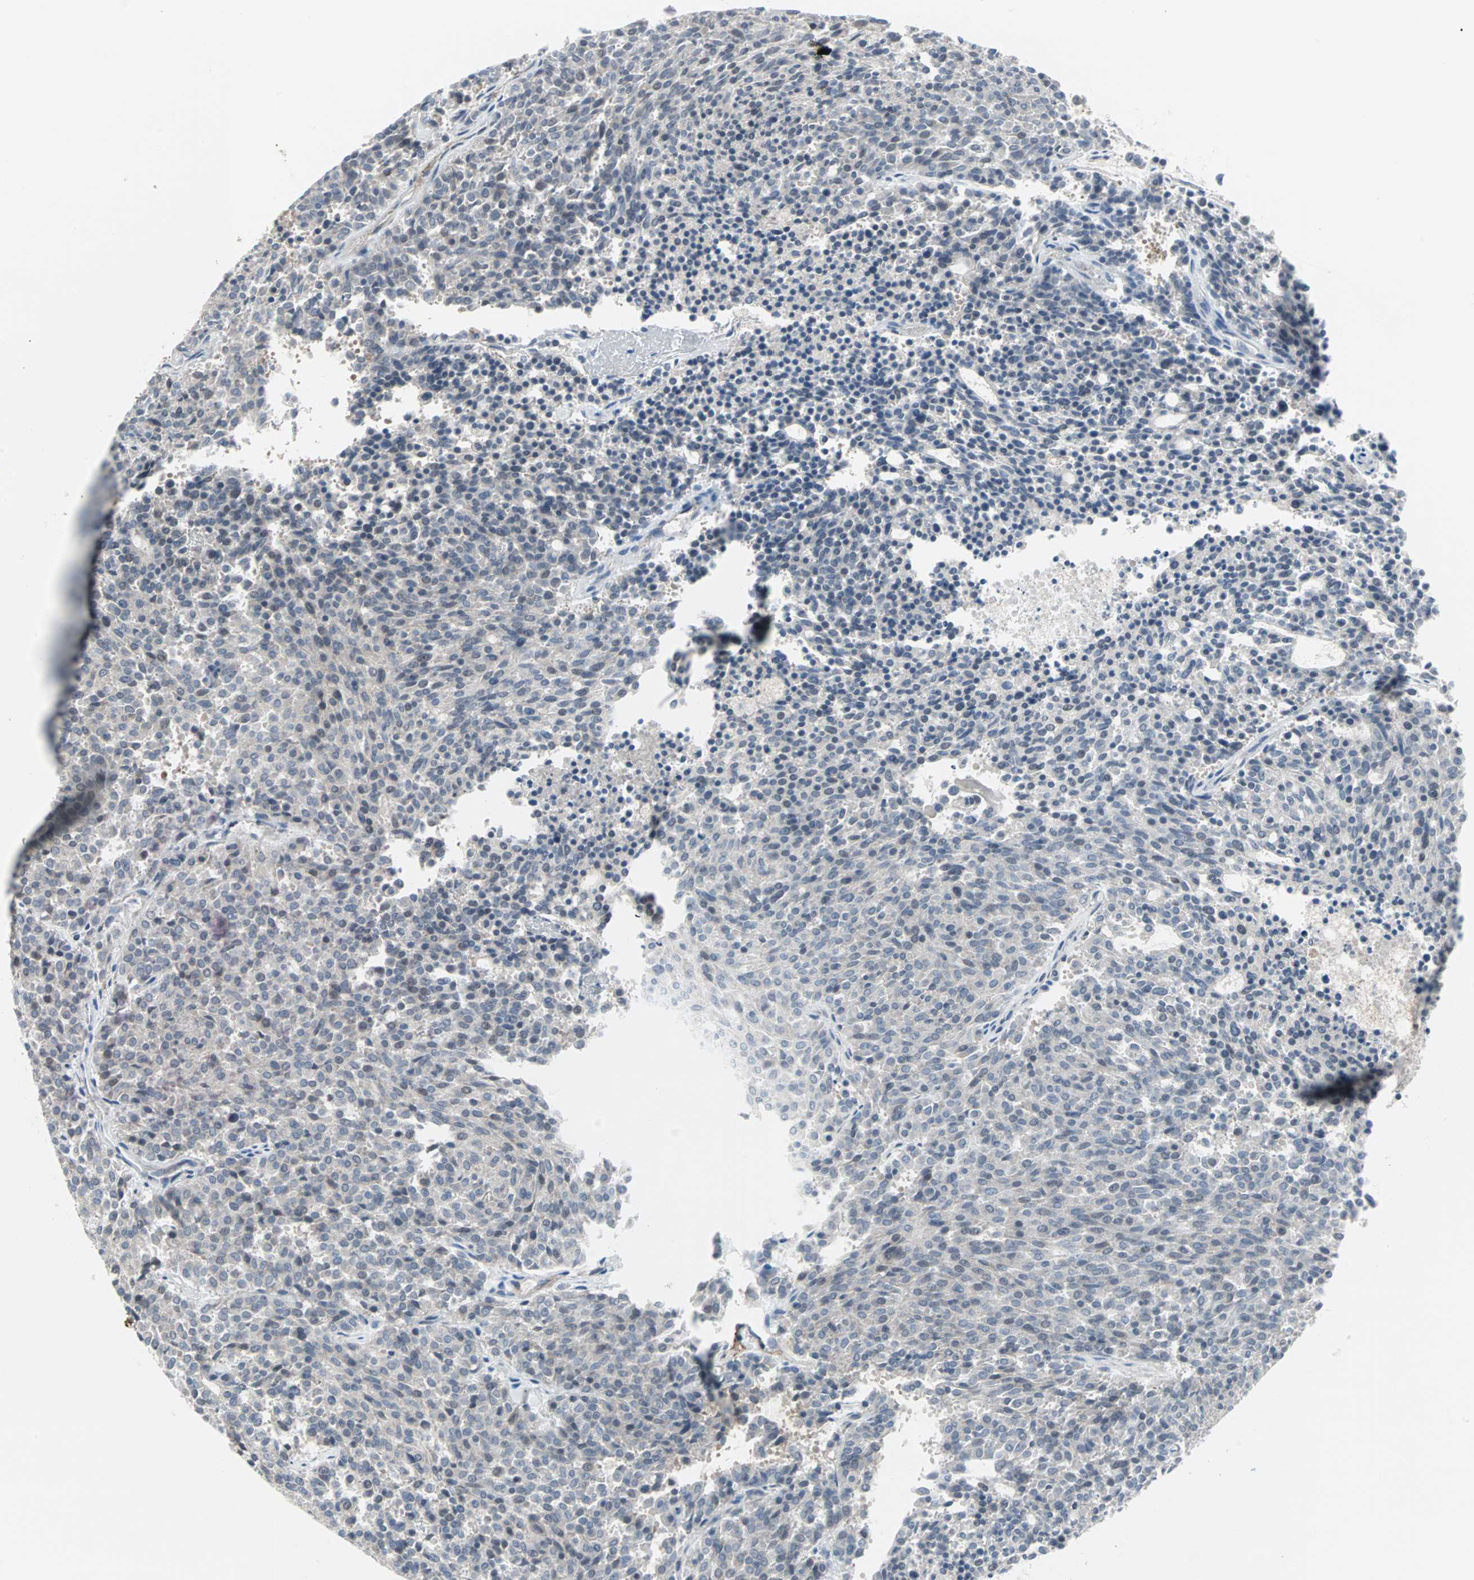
{"staining": {"intensity": "negative", "quantity": "none", "location": "none"}, "tissue": "carcinoid", "cell_type": "Tumor cells", "image_type": "cancer", "snomed": [{"axis": "morphology", "description": "Carcinoid, malignant, NOS"}, {"axis": "topography", "description": "Pancreas"}], "caption": "High magnification brightfield microscopy of carcinoid (malignant) stained with DAB (3,3'-diaminobenzidine) (brown) and counterstained with hematoxylin (blue): tumor cells show no significant expression.", "gene": "CASP3", "patient": {"sex": "female", "age": 54}}